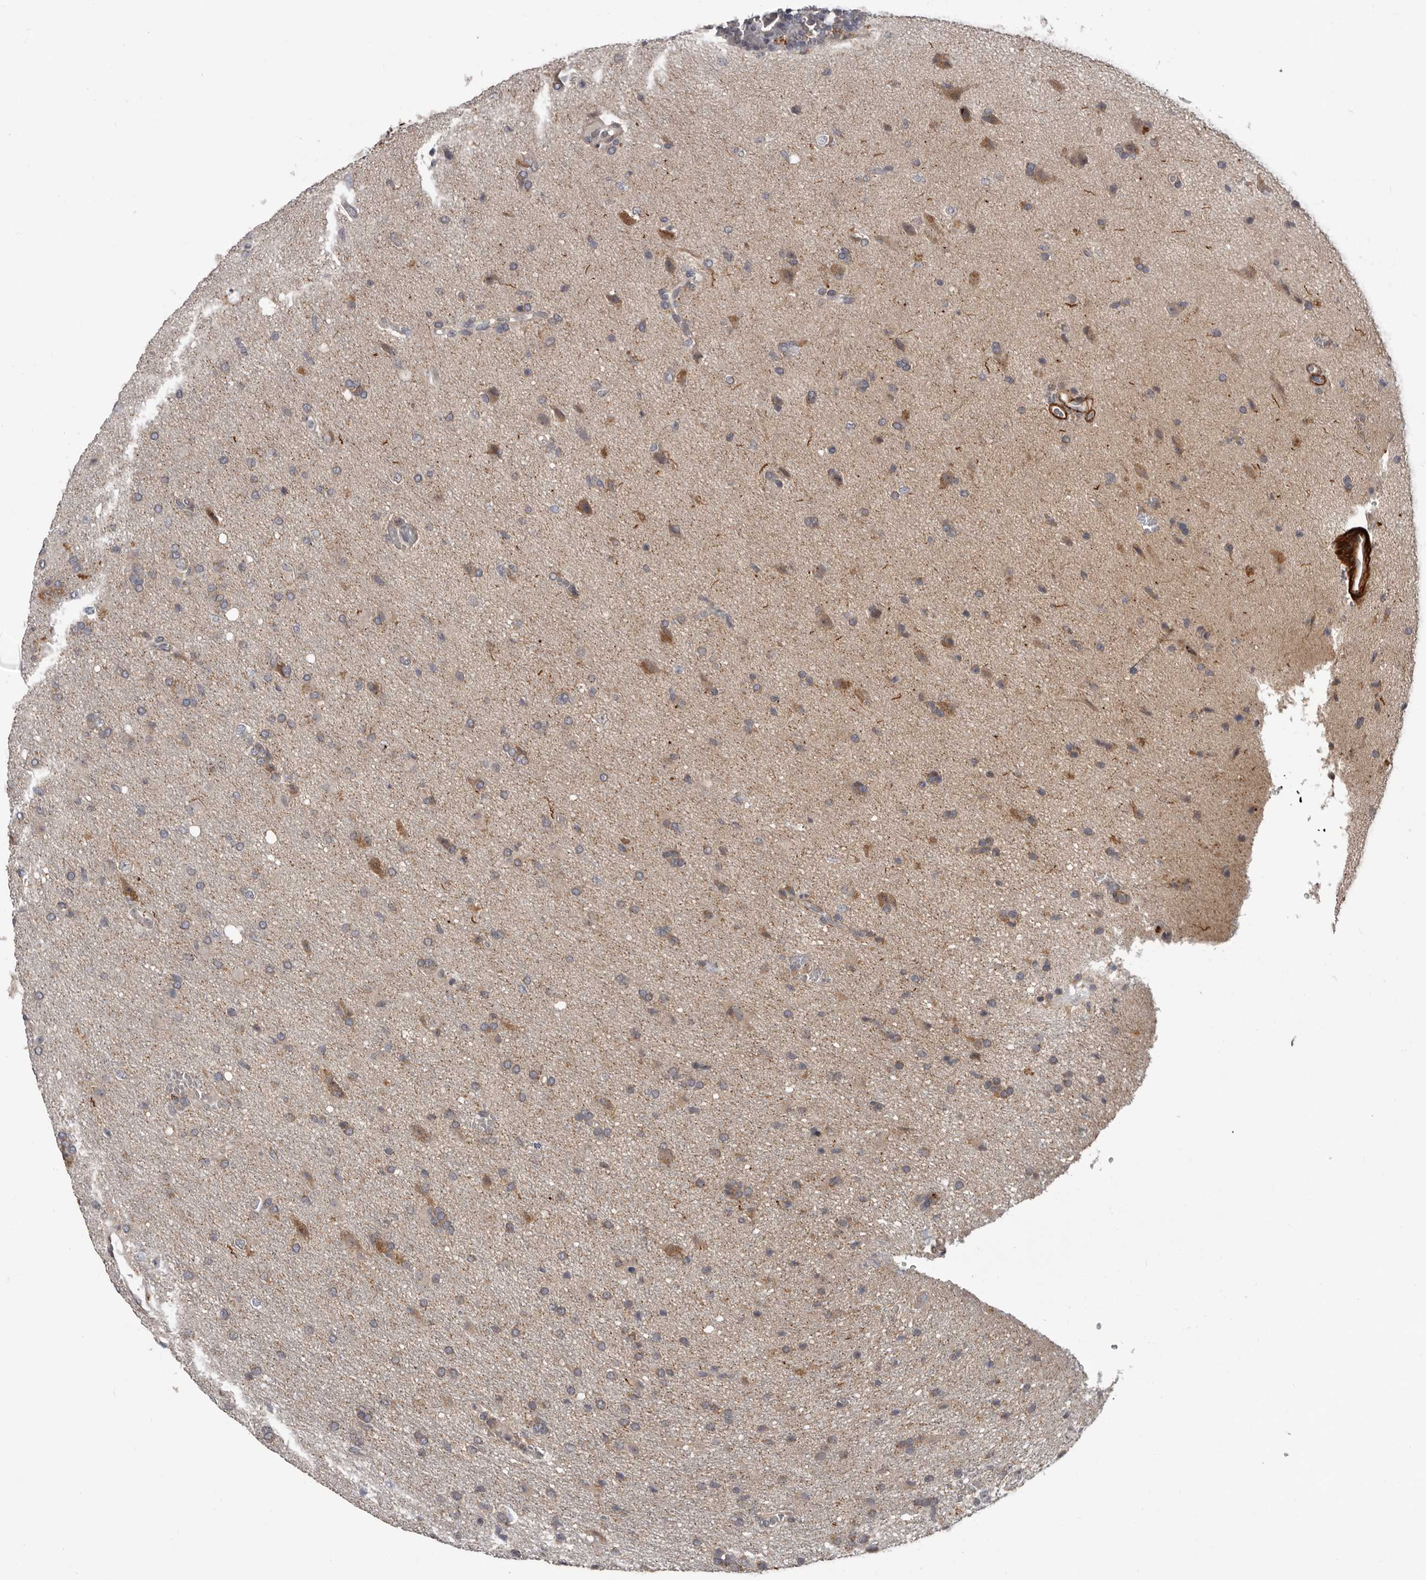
{"staining": {"intensity": "weak", "quantity": "<25%", "location": "cytoplasmic/membranous"}, "tissue": "glioma", "cell_type": "Tumor cells", "image_type": "cancer", "snomed": [{"axis": "morphology", "description": "Glioma, malignant, High grade"}, {"axis": "topography", "description": "Brain"}], "caption": "Immunohistochemistry of human glioma exhibits no staining in tumor cells. Nuclei are stained in blue.", "gene": "FGFR4", "patient": {"sex": "female", "age": 57}}